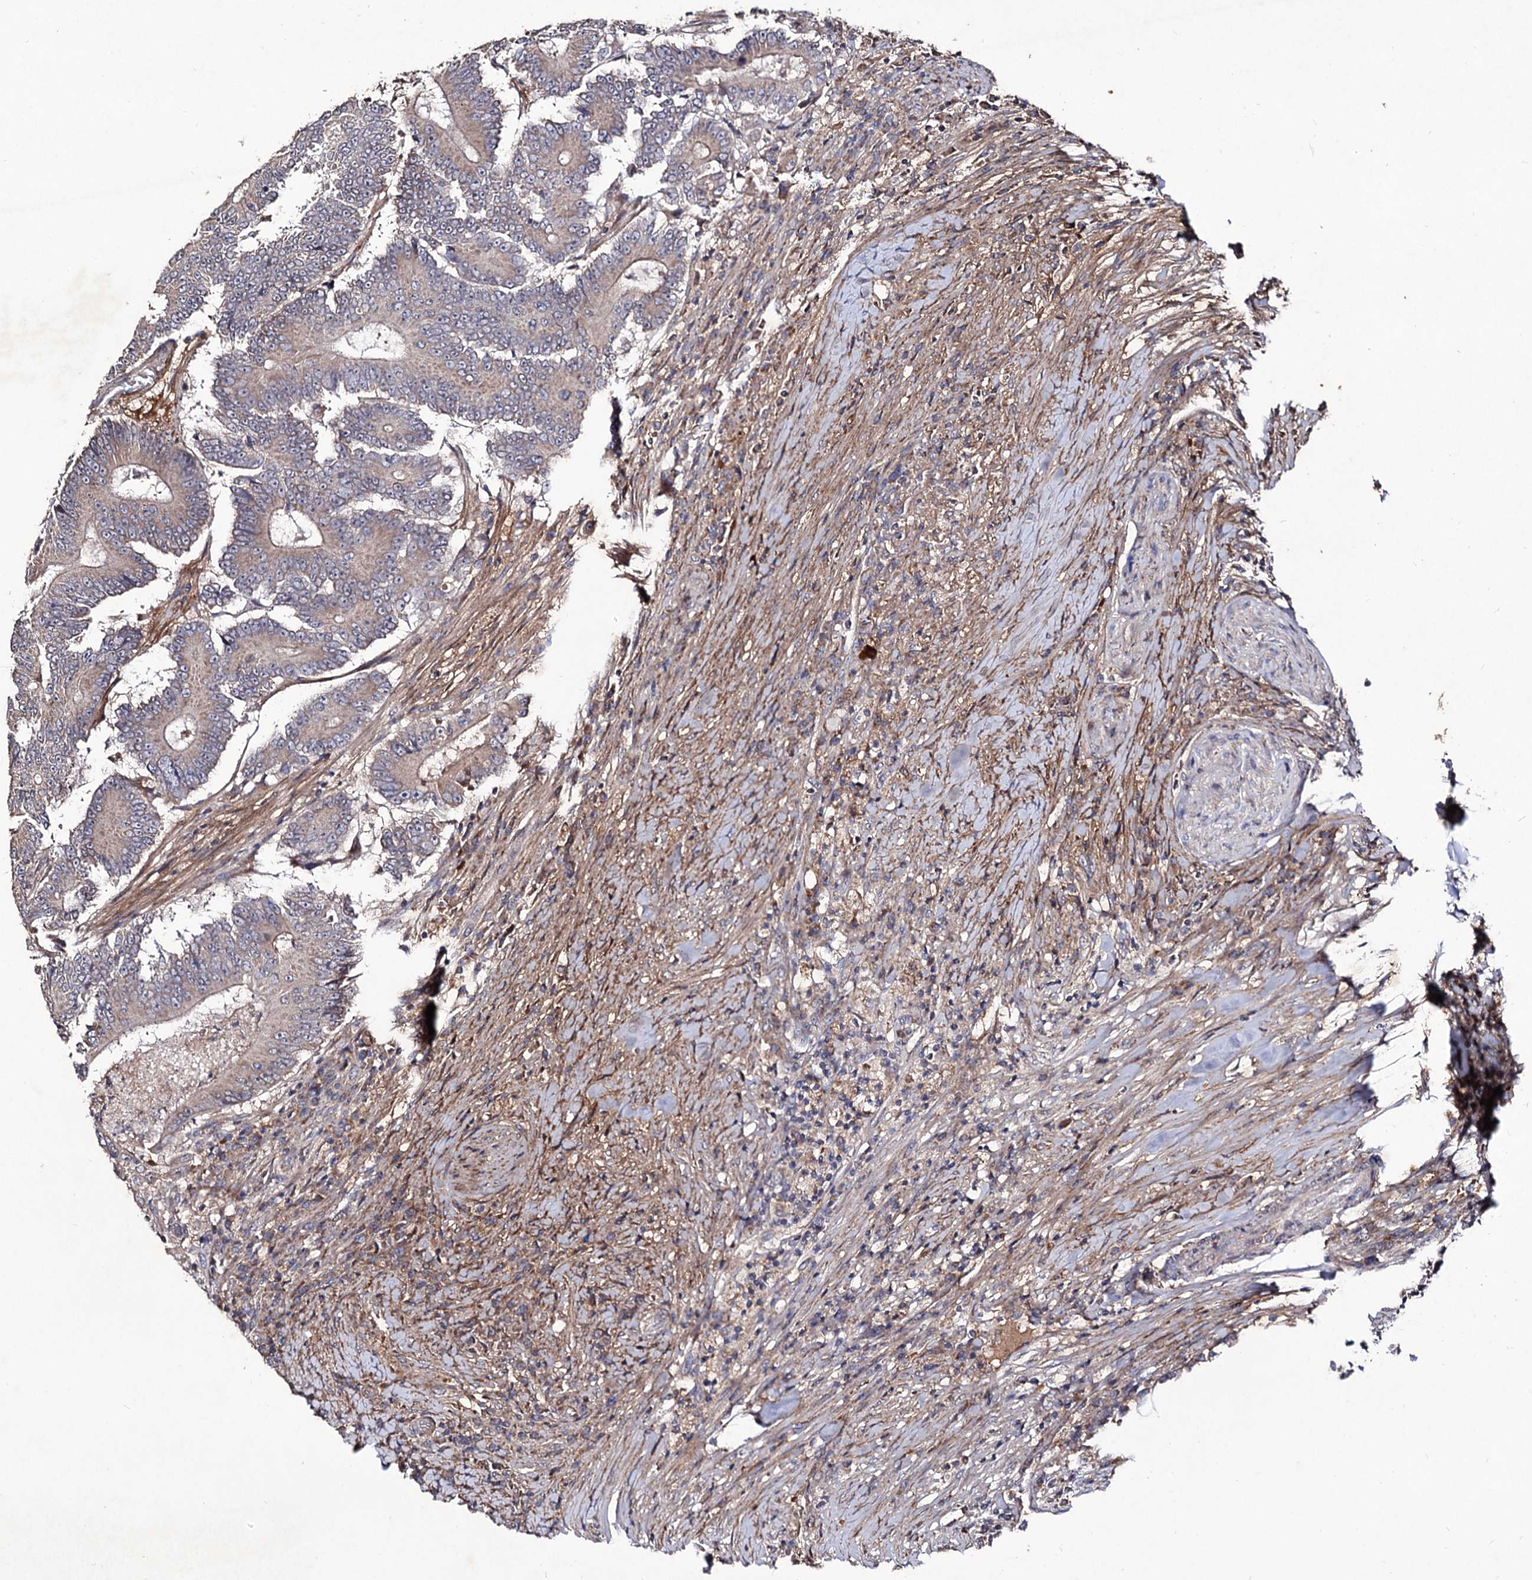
{"staining": {"intensity": "negative", "quantity": "none", "location": "none"}, "tissue": "colorectal cancer", "cell_type": "Tumor cells", "image_type": "cancer", "snomed": [{"axis": "morphology", "description": "Adenocarcinoma, NOS"}, {"axis": "topography", "description": "Colon"}], "caption": "Photomicrograph shows no significant protein positivity in tumor cells of colorectal cancer (adenocarcinoma).", "gene": "MYO1H", "patient": {"sex": "male", "age": 83}}